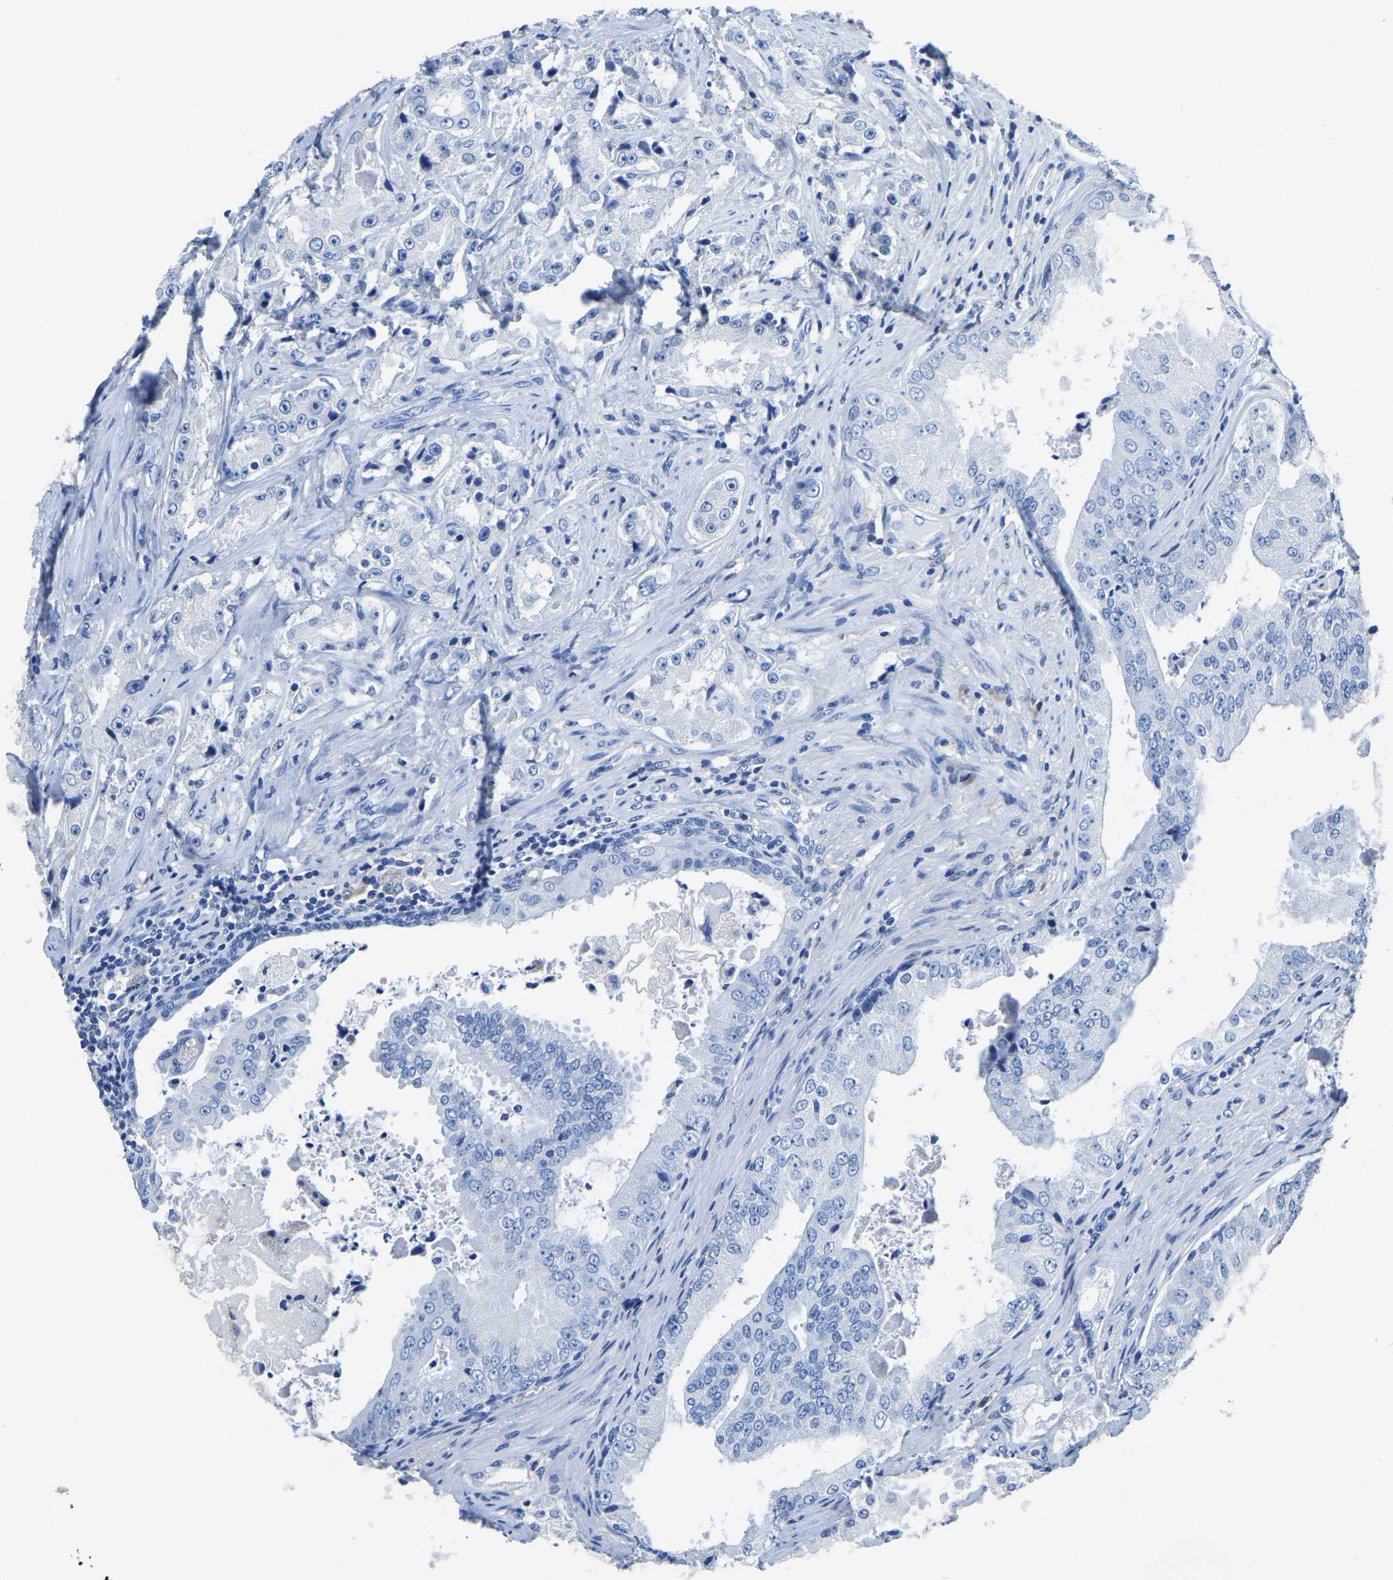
{"staining": {"intensity": "negative", "quantity": "none", "location": "none"}, "tissue": "prostate cancer", "cell_type": "Tumor cells", "image_type": "cancer", "snomed": [{"axis": "morphology", "description": "Adenocarcinoma, High grade"}, {"axis": "topography", "description": "Prostate"}], "caption": "This micrograph is of prostate high-grade adenocarcinoma stained with IHC to label a protein in brown with the nuclei are counter-stained blue. There is no positivity in tumor cells.", "gene": "ZDHHC13", "patient": {"sex": "male", "age": 73}}